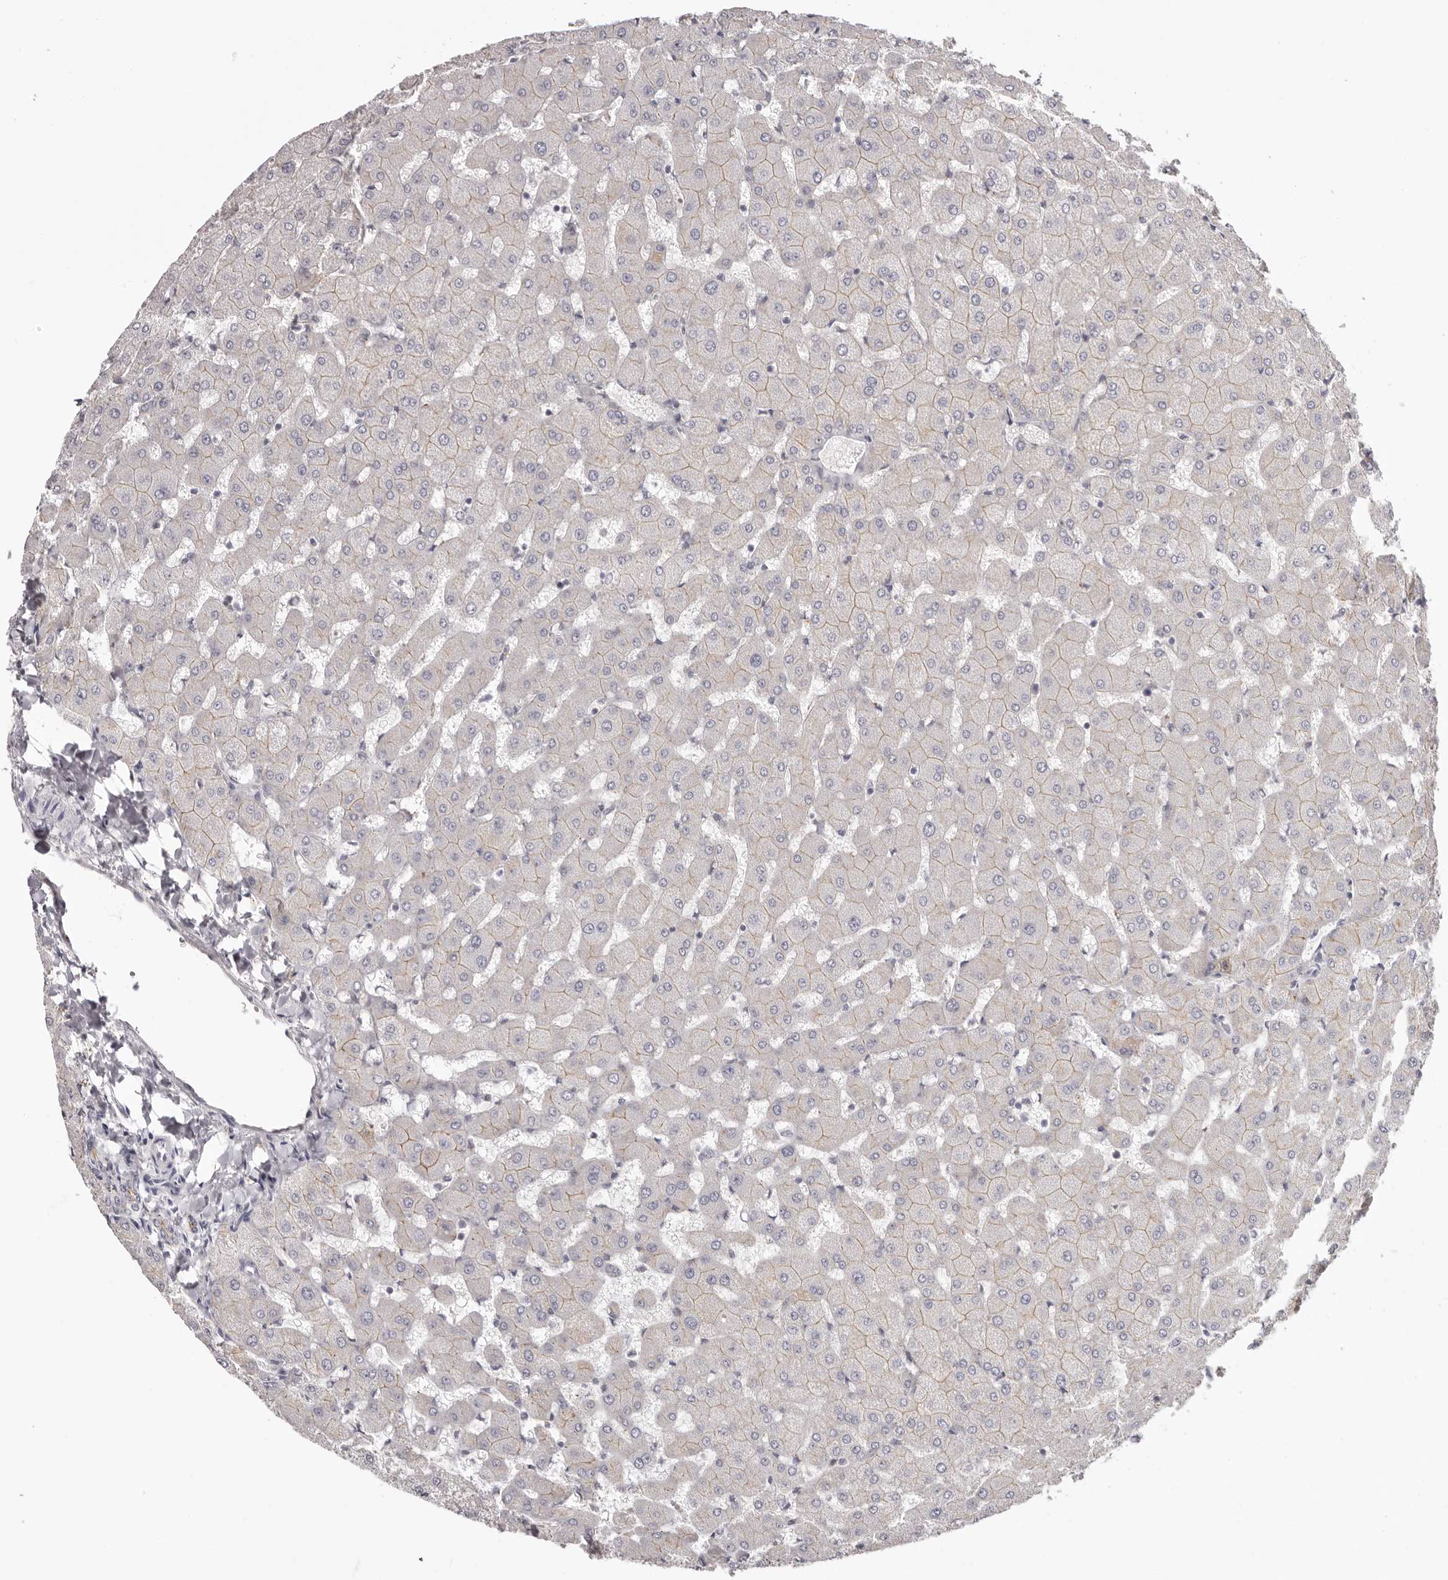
{"staining": {"intensity": "negative", "quantity": "none", "location": "none"}, "tissue": "liver", "cell_type": "Cholangiocytes", "image_type": "normal", "snomed": [{"axis": "morphology", "description": "Normal tissue, NOS"}, {"axis": "topography", "description": "Liver"}], "caption": "High power microscopy histopathology image of an immunohistochemistry (IHC) histopathology image of unremarkable liver, revealing no significant staining in cholangiocytes.", "gene": "PCDHB6", "patient": {"sex": "female", "age": 63}}